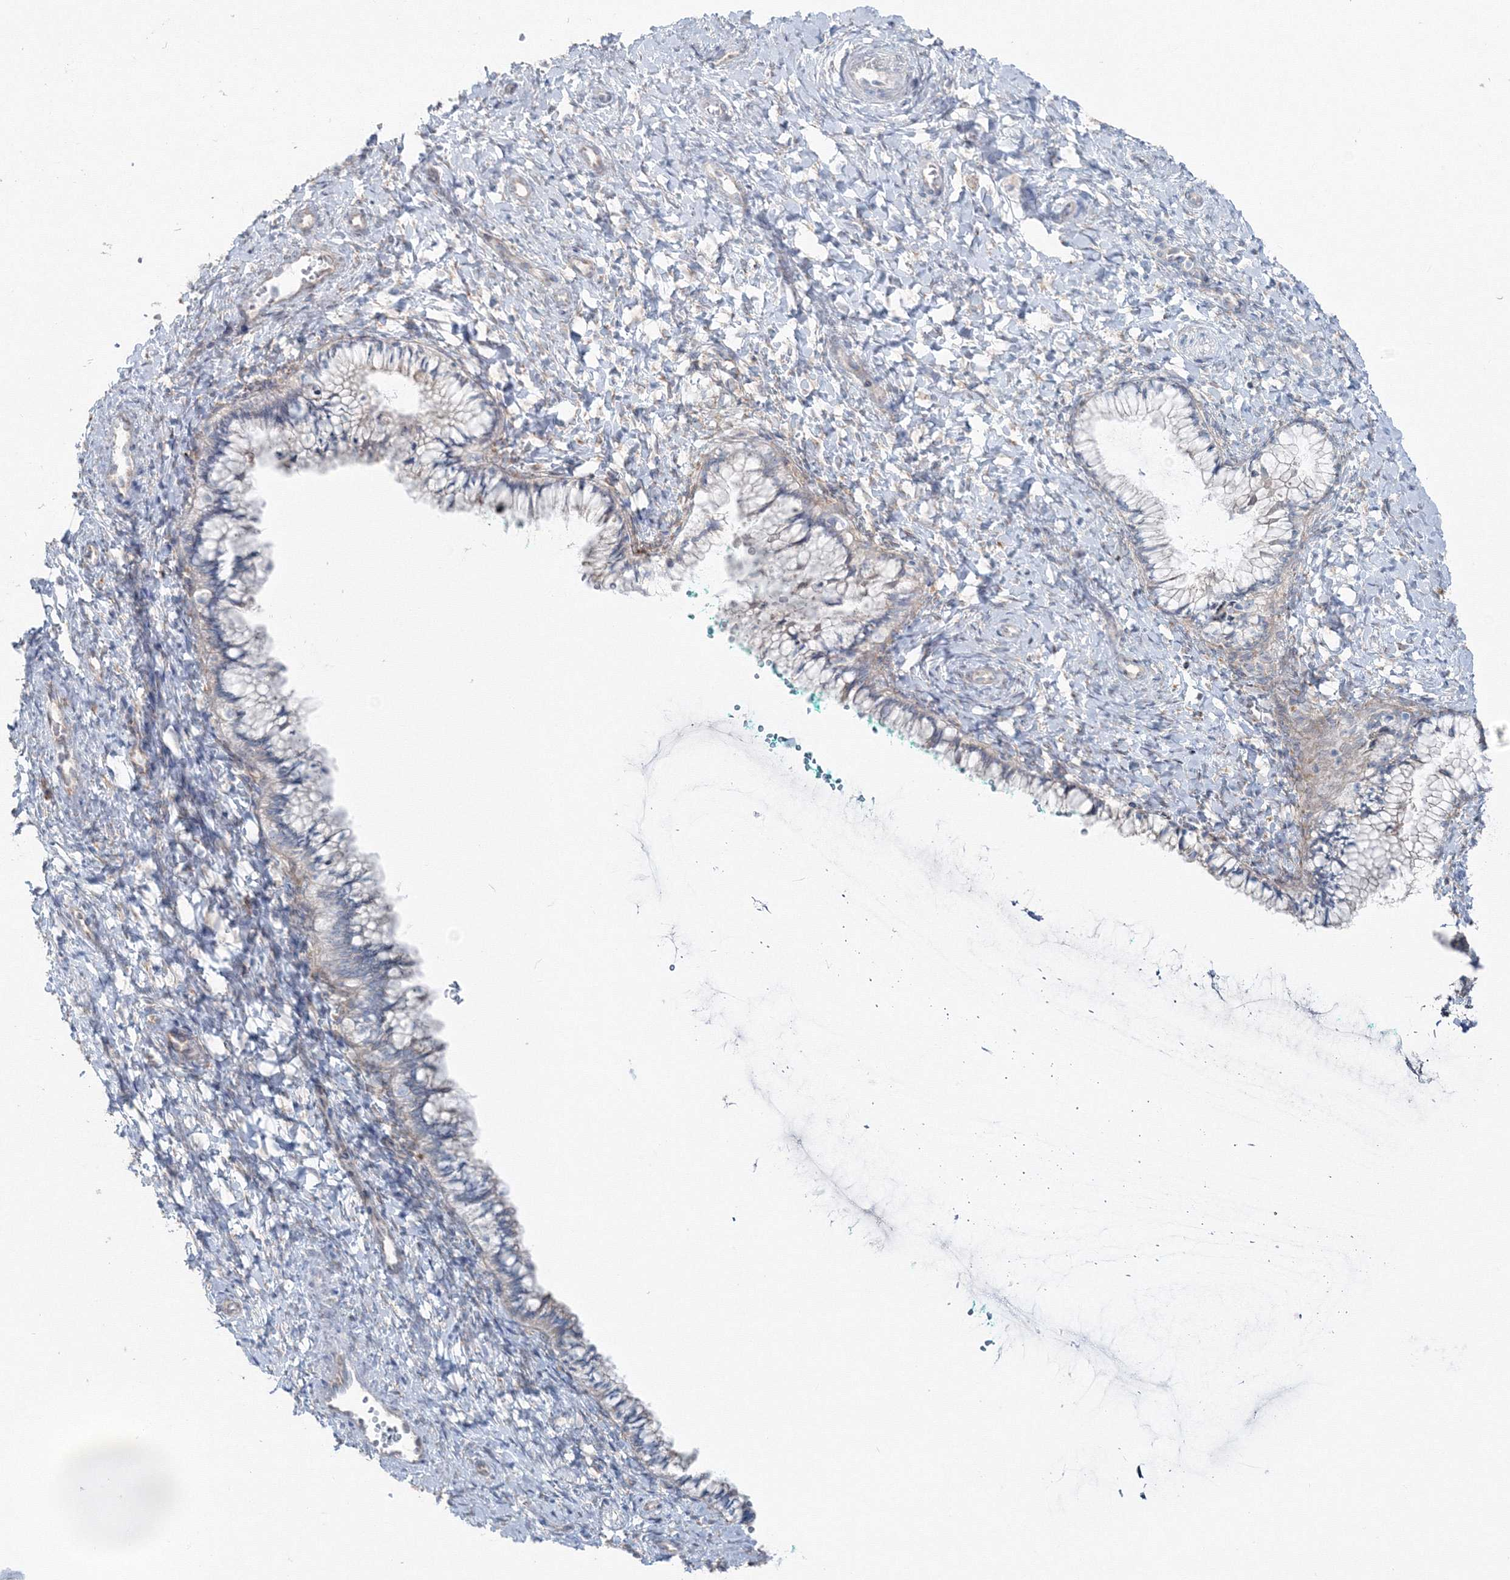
{"staining": {"intensity": "negative", "quantity": "none", "location": "none"}, "tissue": "cervix", "cell_type": "Glandular cells", "image_type": "normal", "snomed": [{"axis": "morphology", "description": "Normal tissue, NOS"}, {"axis": "morphology", "description": "Adenocarcinoma, NOS"}, {"axis": "topography", "description": "Cervix"}], "caption": "This micrograph is of benign cervix stained with immunohistochemistry (IHC) to label a protein in brown with the nuclei are counter-stained blue. There is no staining in glandular cells.", "gene": "ENSG00000285283", "patient": {"sex": "female", "age": 29}}